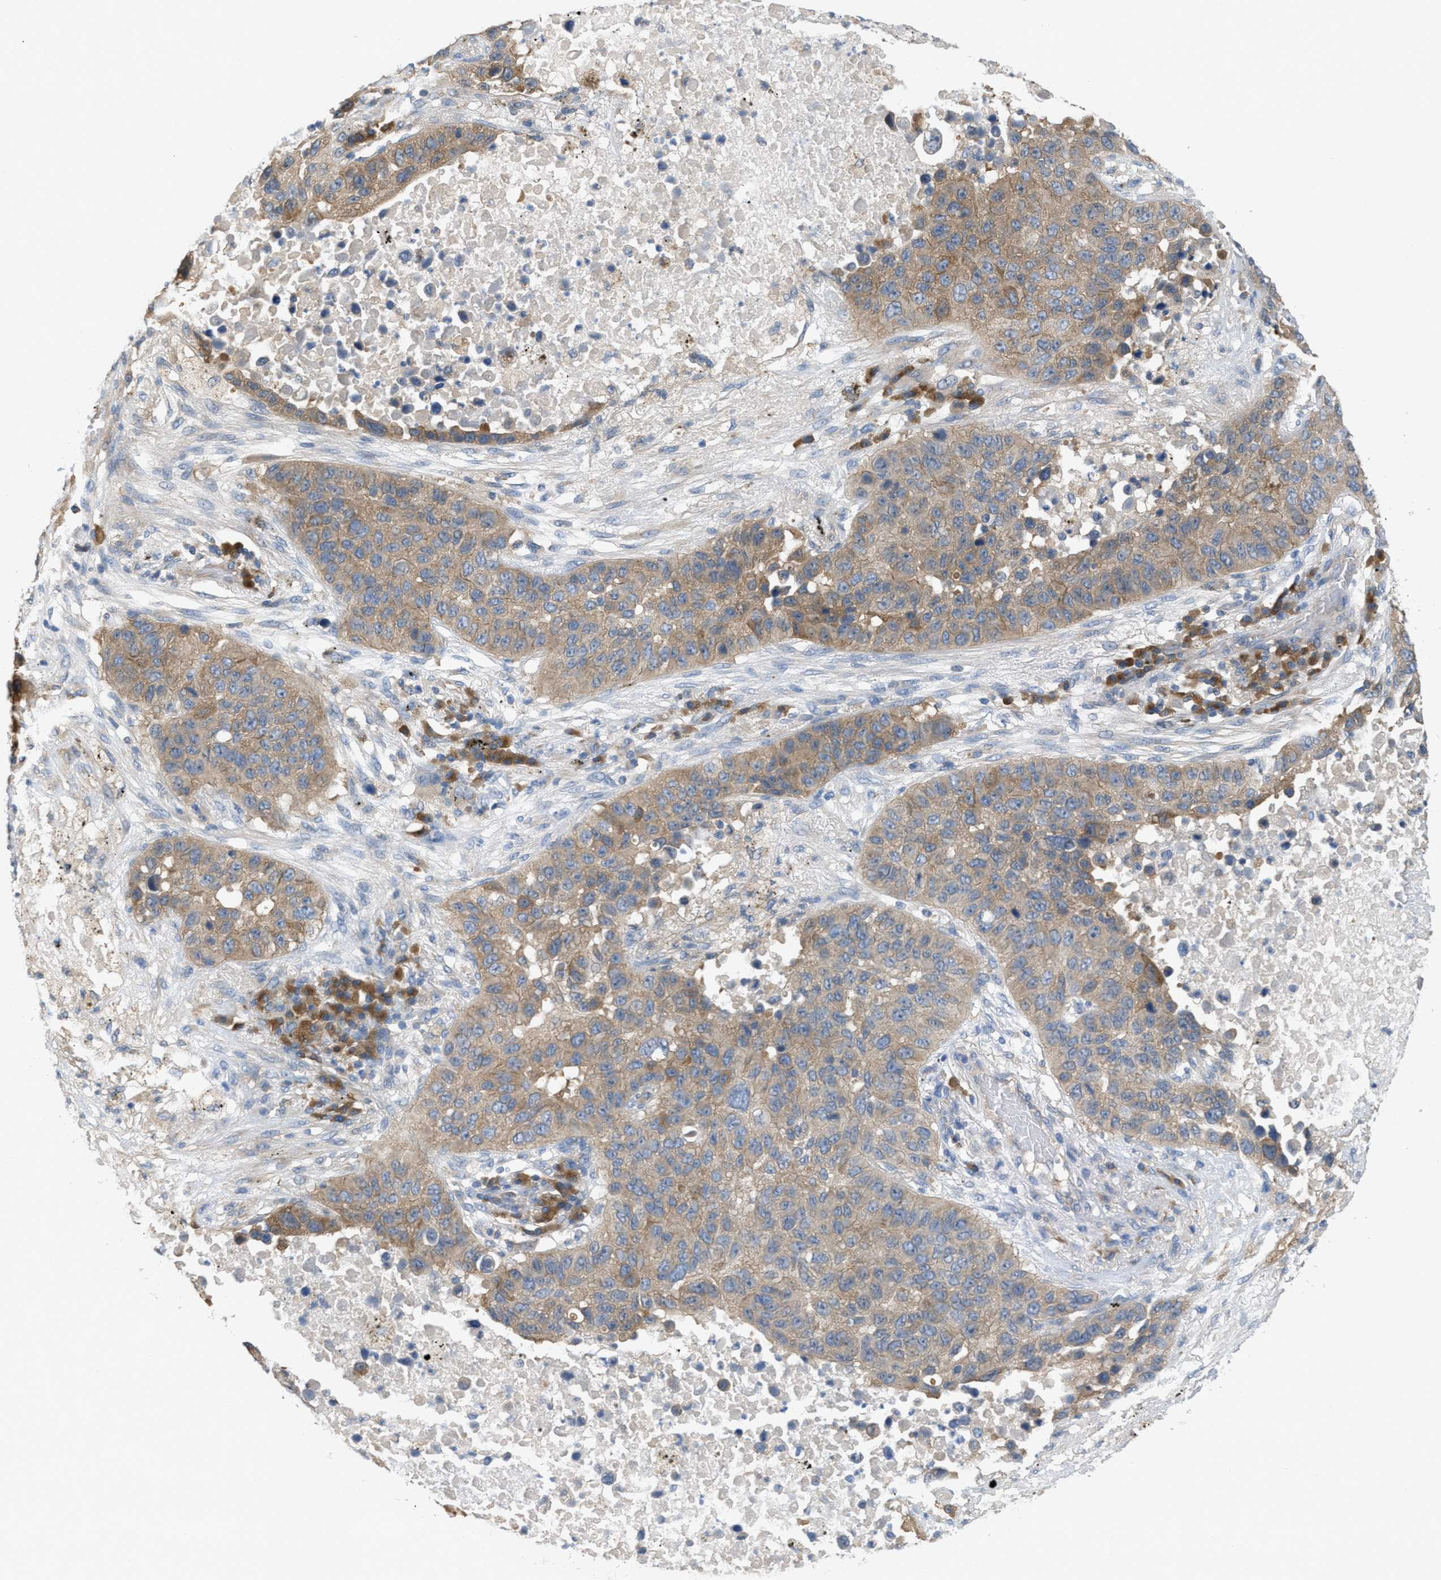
{"staining": {"intensity": "moderate", "quantity": ">75%", "location": "cytoplasmic/membranous"}, "tissue": "lung cancer", "cell_type": "Tumor cells", "image_type": "cancer", "snomed": [{"axis": "morphology", "description": "Squamous cell carcinoma, NOS"}, {"axis": "topography", "description": "Lung"}], "caption": "Protein staining of lung cancer tissue exhibits moderate cytoplasmic/membranous positivity in approximately >75% of tumor cells.", "gene": "UBA5", "patient": {"sex": "male", "age": 57}}